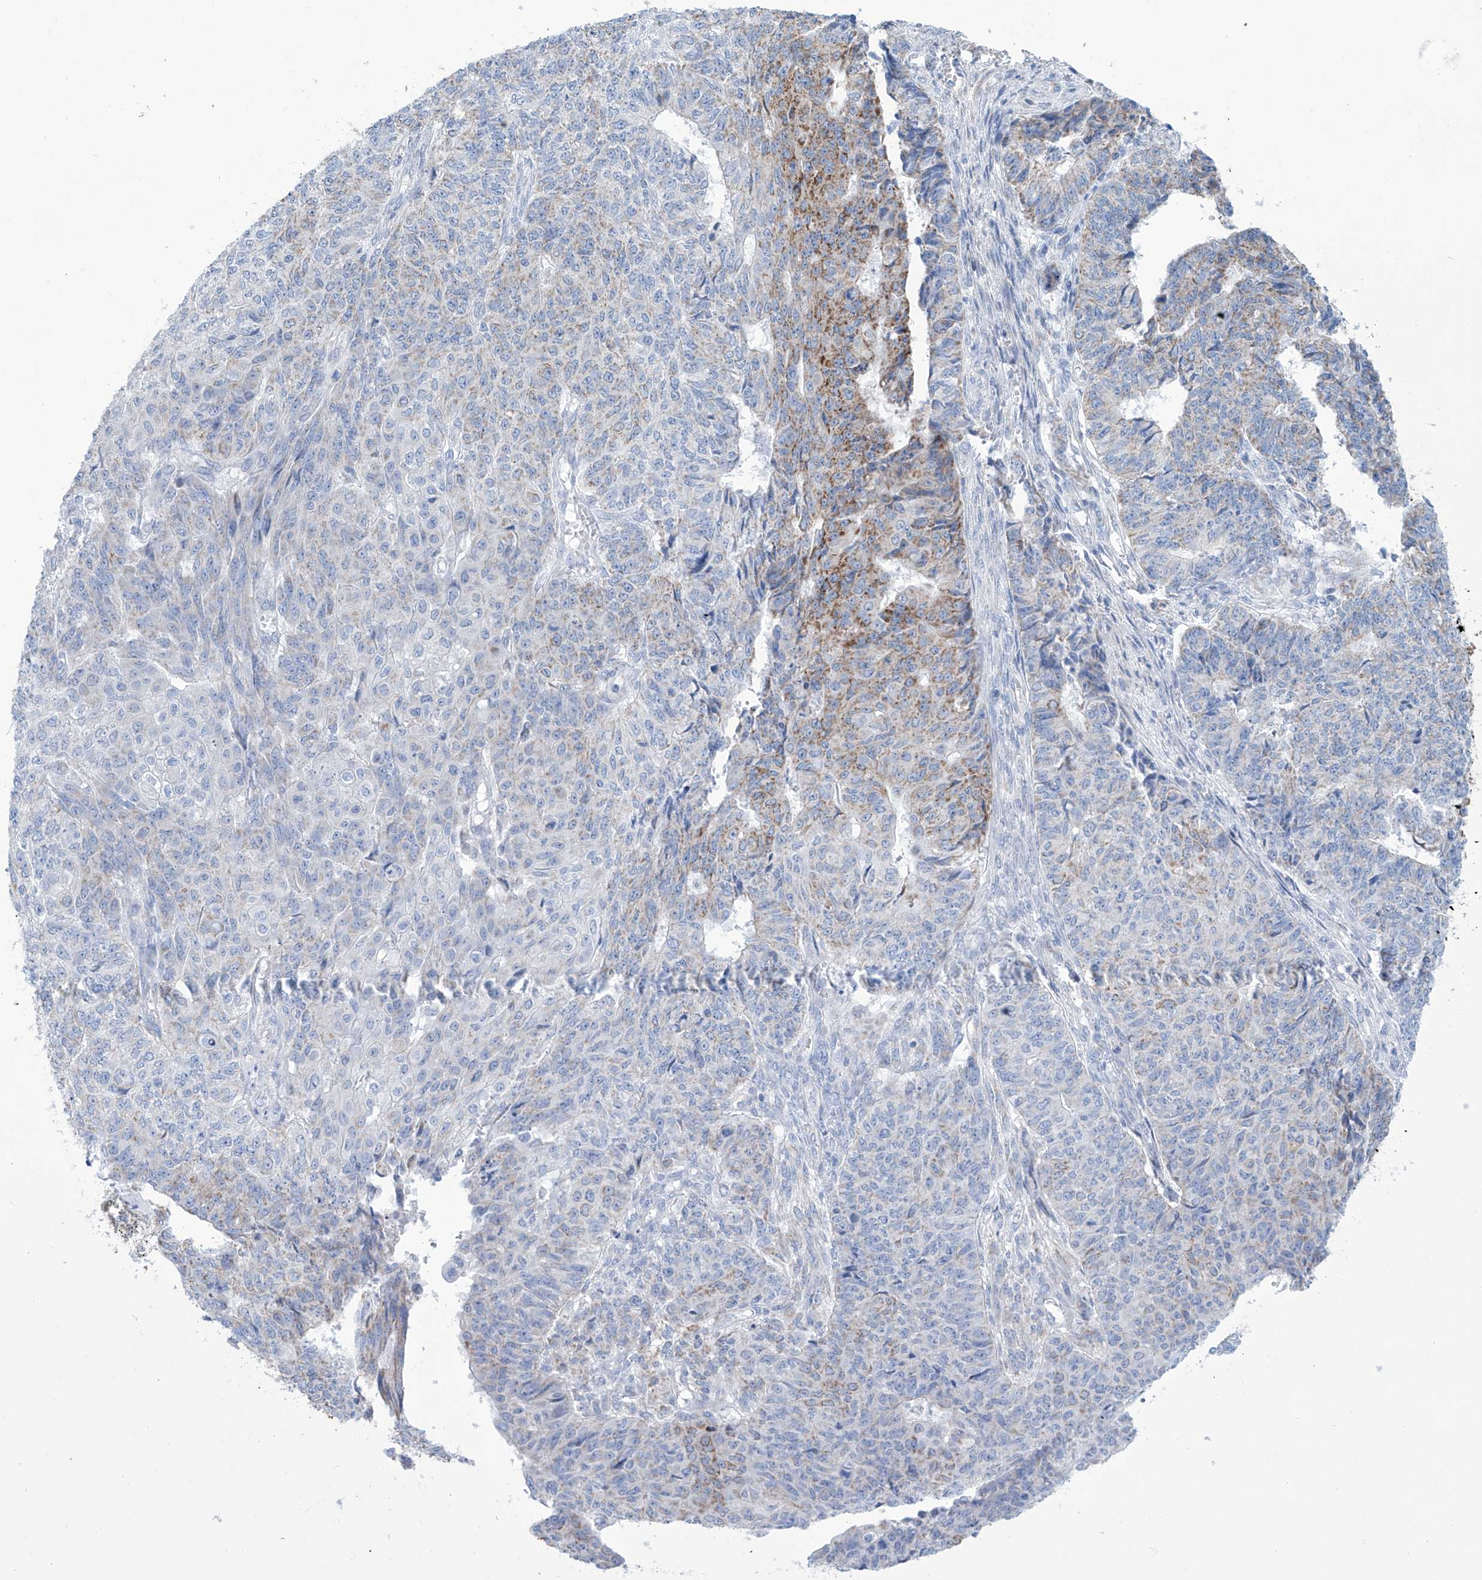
{"staining": {"intensity": "moderate", "quantity": "<25%", "location": "cytoplasmic/membranous"}, "tissue": "endometrial cancer", "cell_type": "Tumor cells", "image_type": "cancer", "snomed": [{"axis": "morphology", "description": "Adenocarcinoma, NOS"}, {"axis": "topography", "description": "Endometrium"}], "caption": "This micrograph reveals endometrial adenocarcinoma stained with immunohistochemistry (IHC) to label a protein in brown. The cytoplasmic/membranous of tumor cells show moderate positivity for the protein. Nuclei are counter-stained blue.", "gene": "ALDH6A1", "patient": {"sex": "female", "age": 32}}